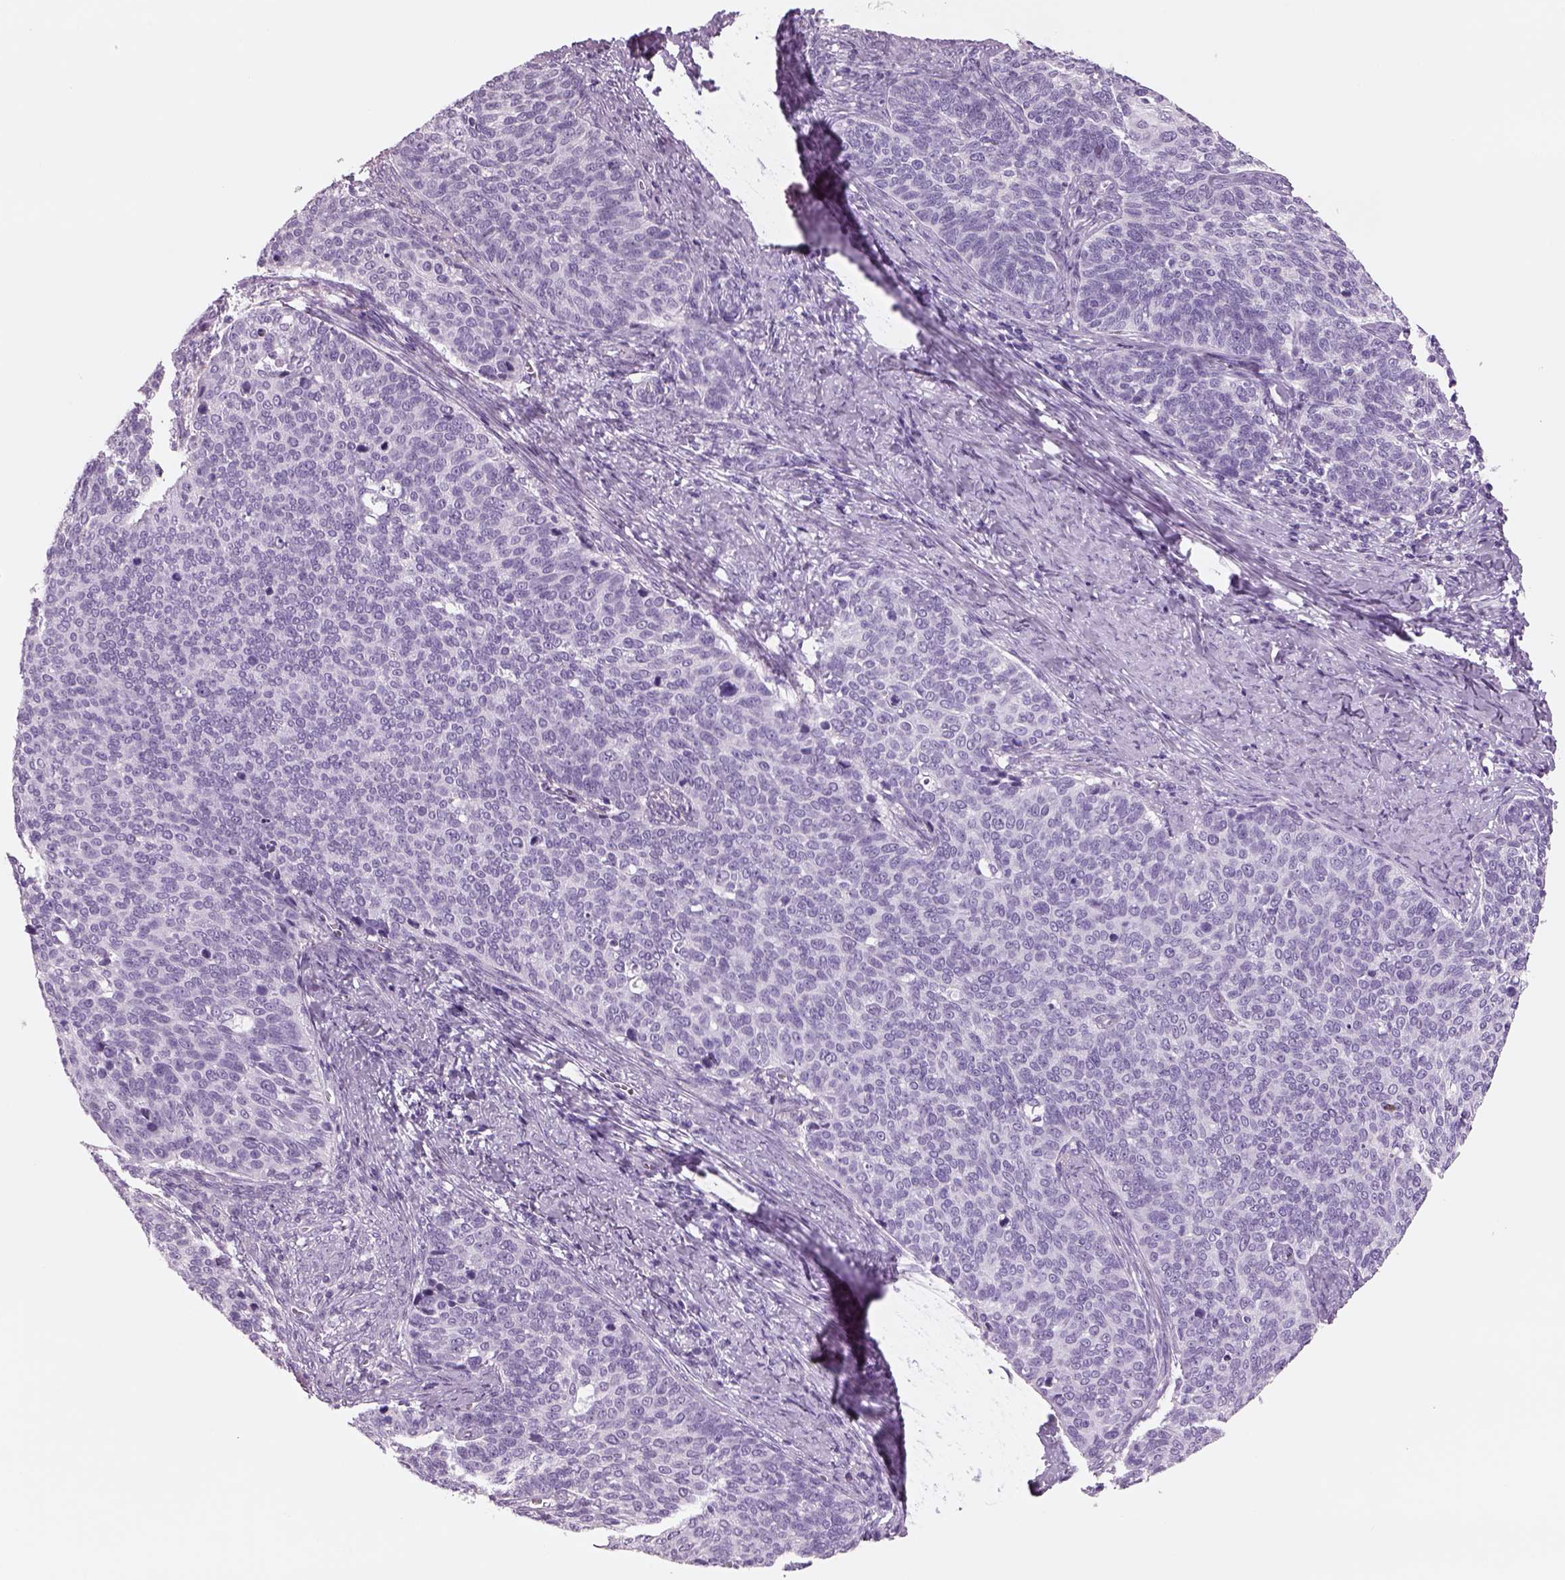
{"staining": {"intensity": "negative", "quantity": "none", "location": "none"}, "tissue": "cervical cancer", "cell_type": "Tumor cells", "image_type": "cancer", "snomed": [{"axis": "morphology", "description": "Normal tissue, NOS"}, {"axis": "morphology", "description": "Squamous cell carcinoma, NOS"}, {"axis": "topography", "description": "Cervix"}], "caption": "High magnification brightfield microscopy of cervical cancer stained with DAB (3,3'-diaminobenzidine) (brown) and counterstained with hematoxylin (blue): tumor cells show no significant staining.", "gene": "RHO", "patient": {"sex": "female", "age": 39}}